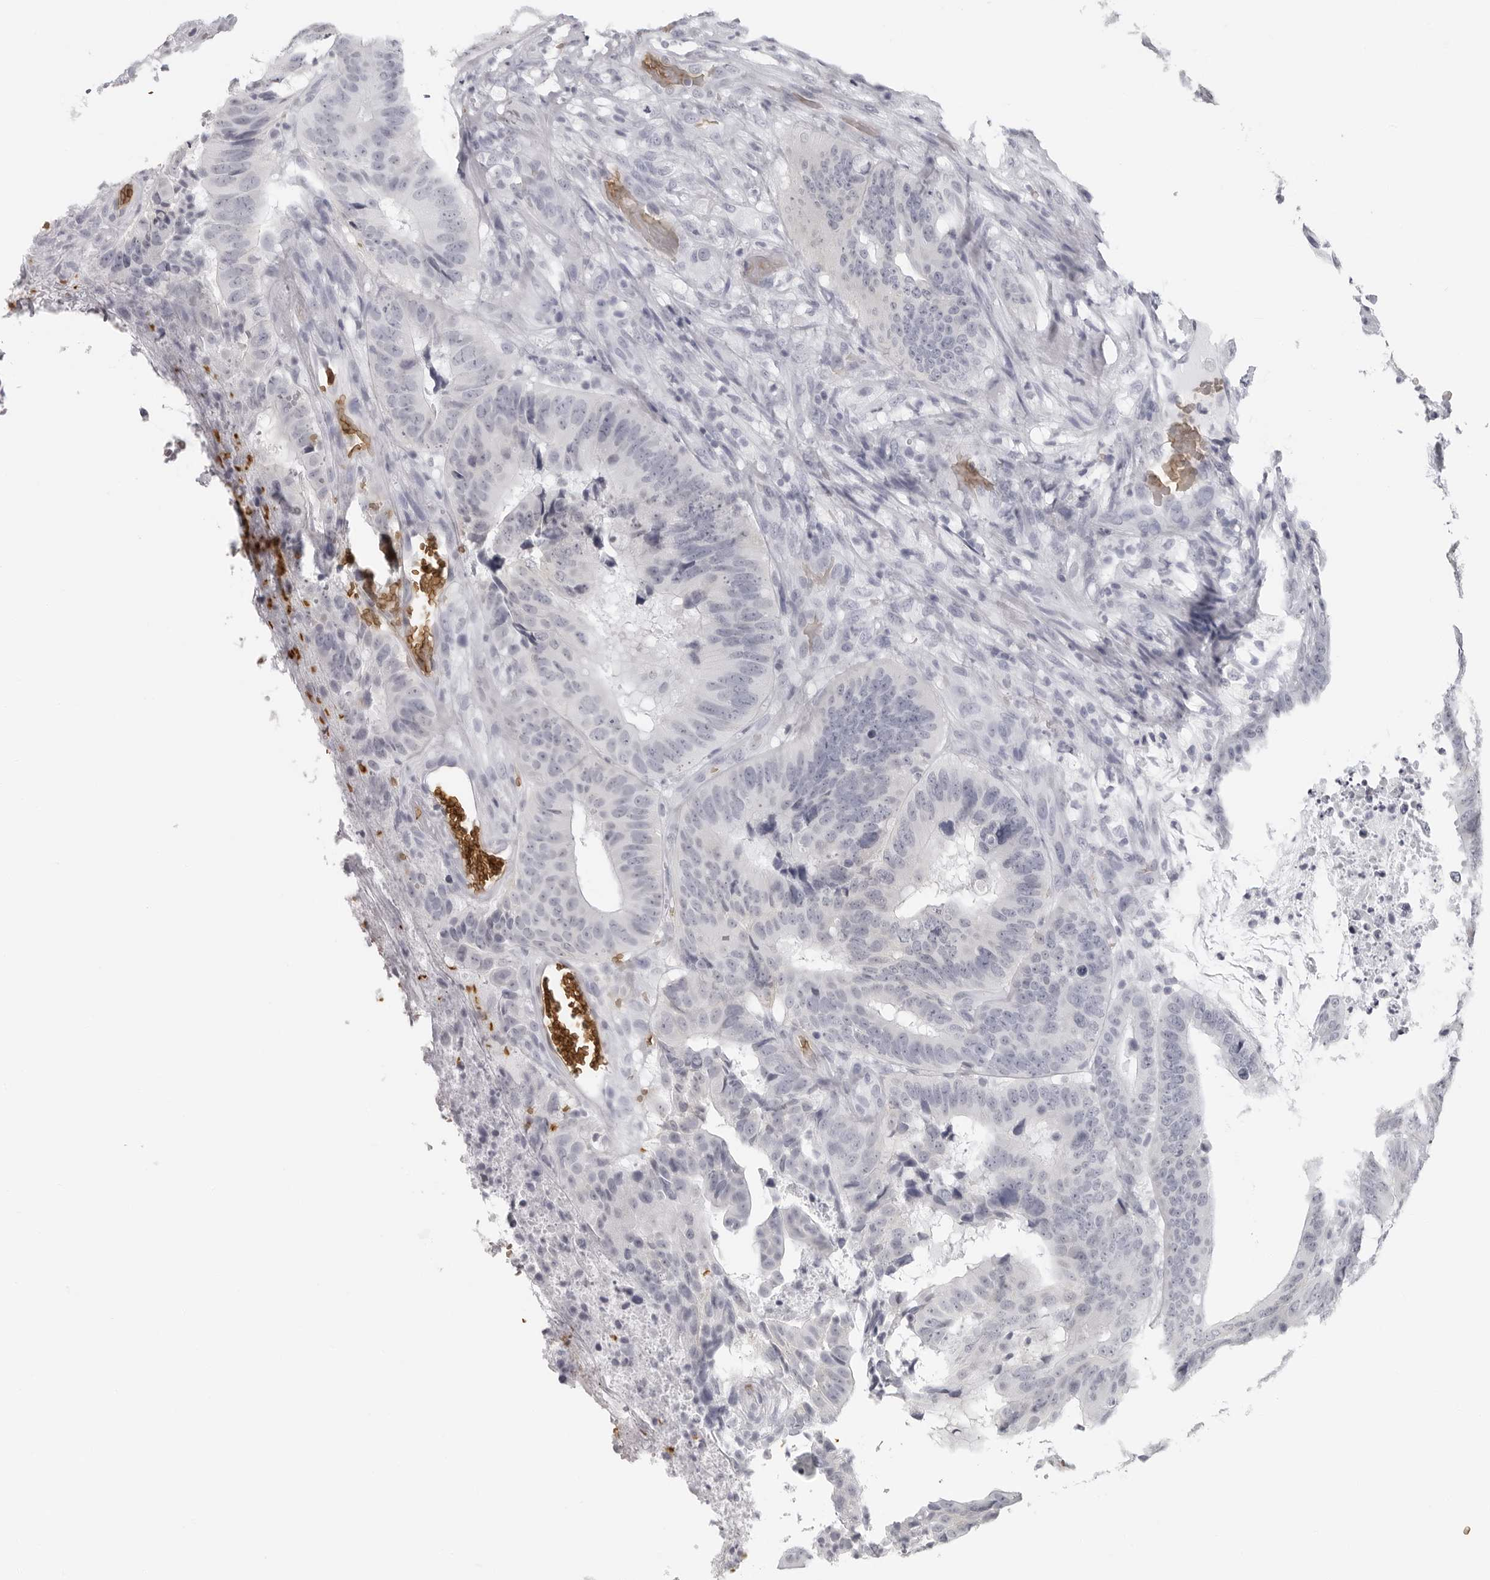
{"staining": {"intensity": "negative", "quantity": "none", "location": "none"}, "tissue": "colorectal cancer", "cell_type": "Tumor cells", "image_type": "cancer", "snomed": [{"axis": "morphology", "description": "Adenocarcinoma, NOS"}, {"axis": "topography", "description": "Colon"}], "caption": "An image of human colorectal cancer (adenocarcinoma) is negative for staining in tumor cells.", "gene": "EPB41", "patient": {"sex": "male", "age": 83}}